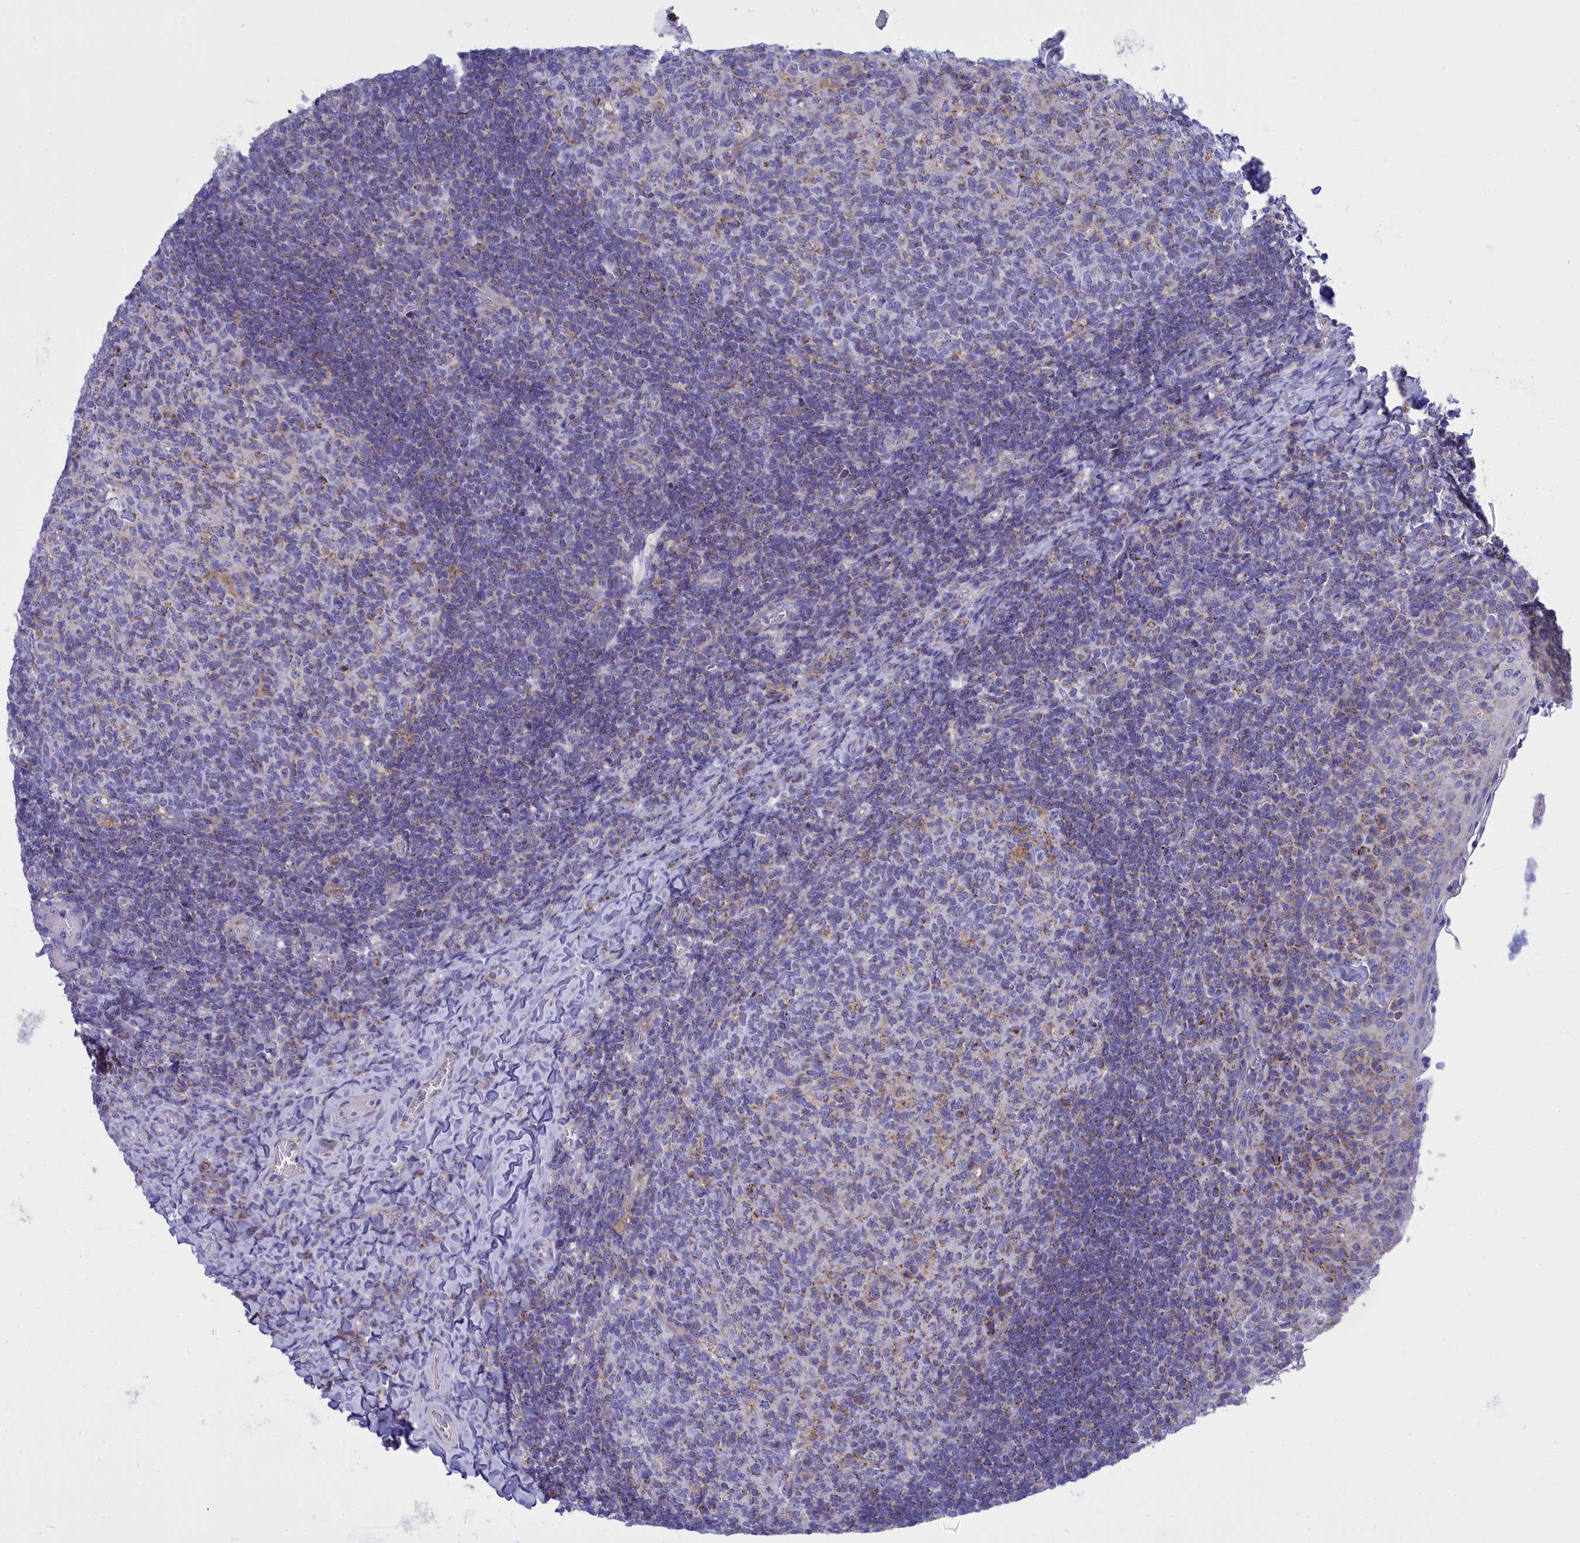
{"staining": {"intensity": "moderate", "quantity": "<25%", "location": "cytoplasmic/membranous"}, "tissue": "tonsil", "cell_type": "Germinal center cells", "image_type": "normal", "snomed": [{"axis": "morphology", "description": "Normal tissue, NOS"}, {"axis": "topography", "description": "Tonsil"}], "caption": "Tonsil stained for a protein (brown) exhibits moderate cytoplasmic/membranous positive staining in about <25% of germinal center cells.", "gene": "CCRL2", "patient": {"sex": "female", "age": 10}}